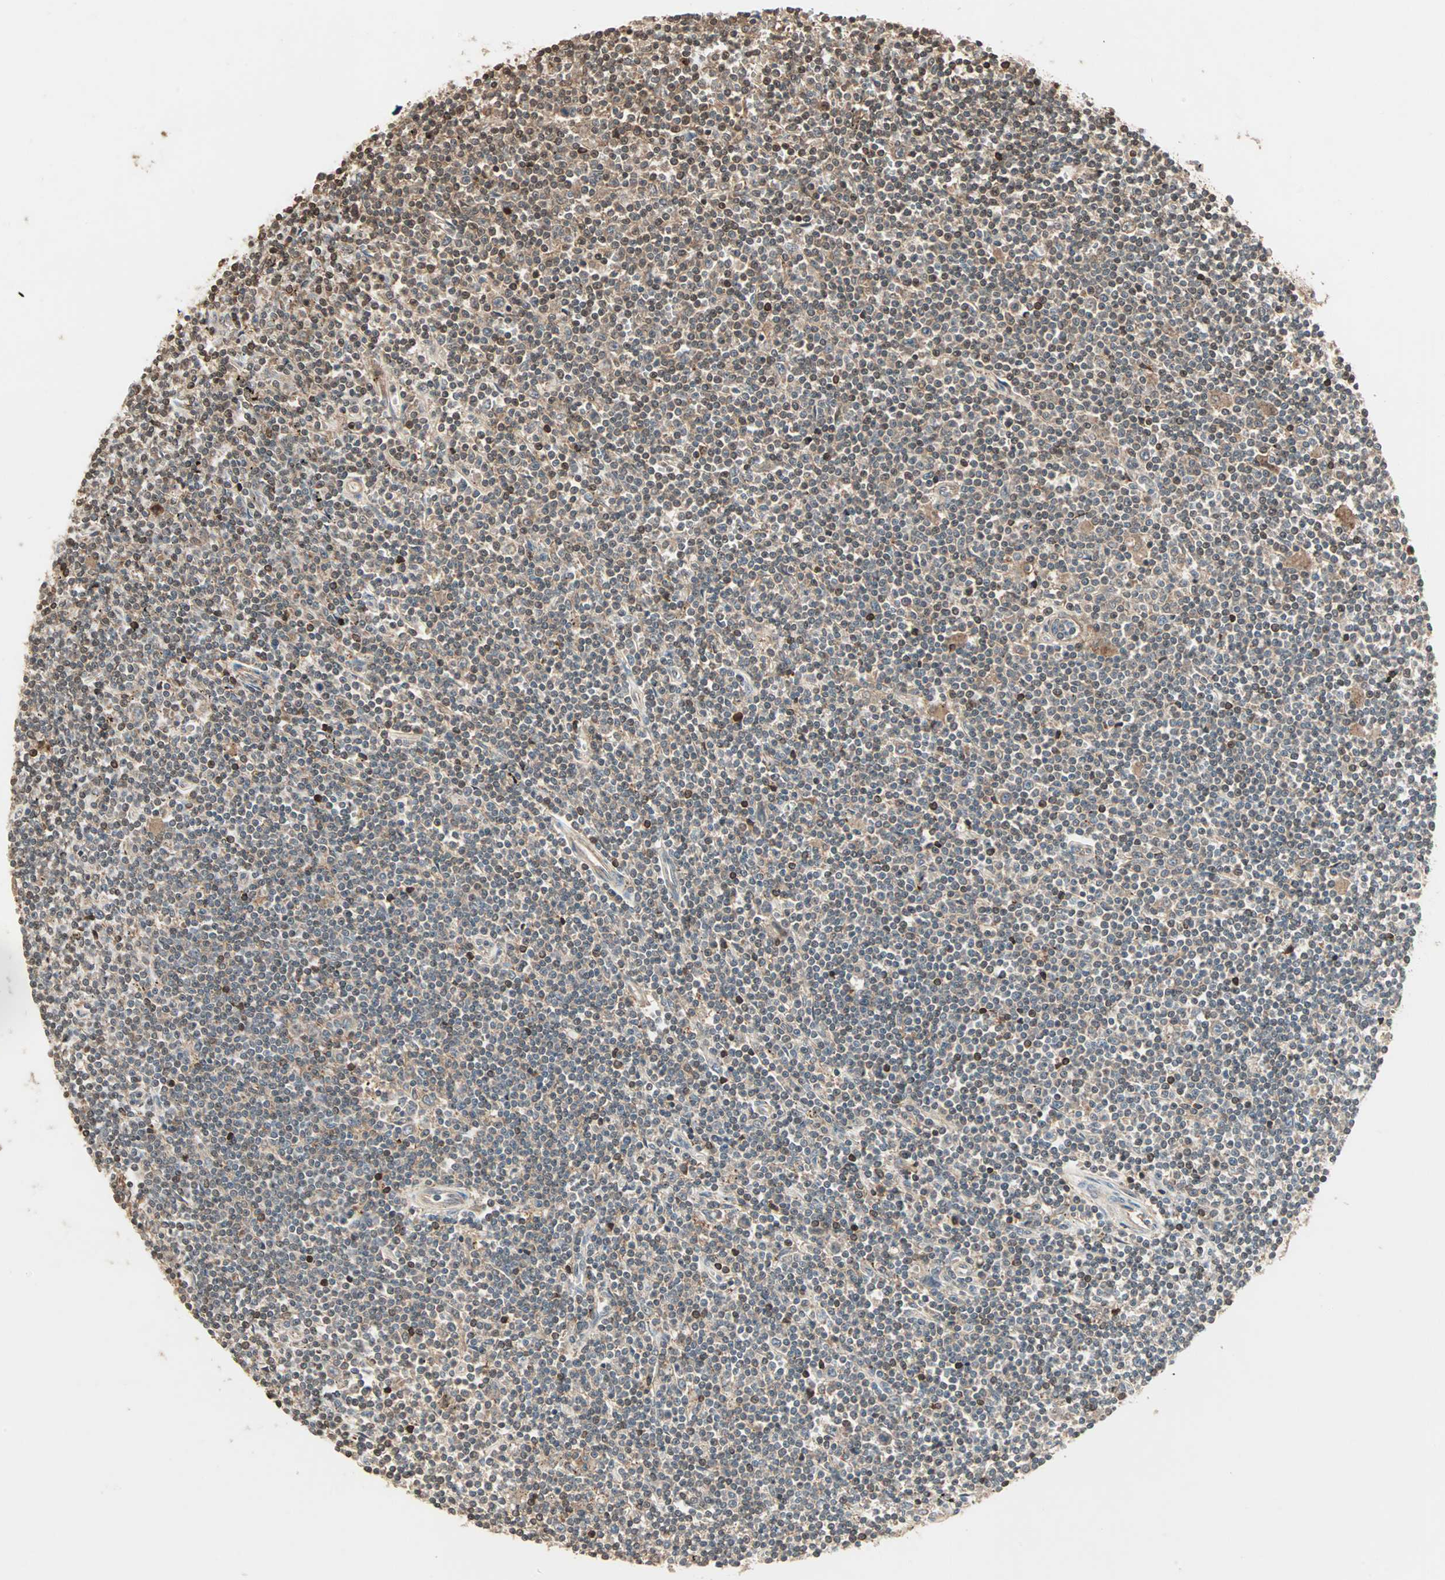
{"staining": {"intensity": "moderate", "quantity": "25%-75%", "location": "cytoplasmic/membranous,nuclear"}, "tissue": "lymphoma", "cell_type": "Tumor cells", "image_type": "cancer", "snomed": [{"axis": "morphology", "description": "Malignant lymphoma, non-Hodgkin's type, Low grade"}, {"axis": "topography", "description": "Spleen"}], "caption": "This is an image of IHC staining of lymphoma, which shows moderate staining in the cytoplasmic/membranous and nuclear of tumor cells.", "gene": "DRG2", "patient": {"sex": "male", "age": 76}}